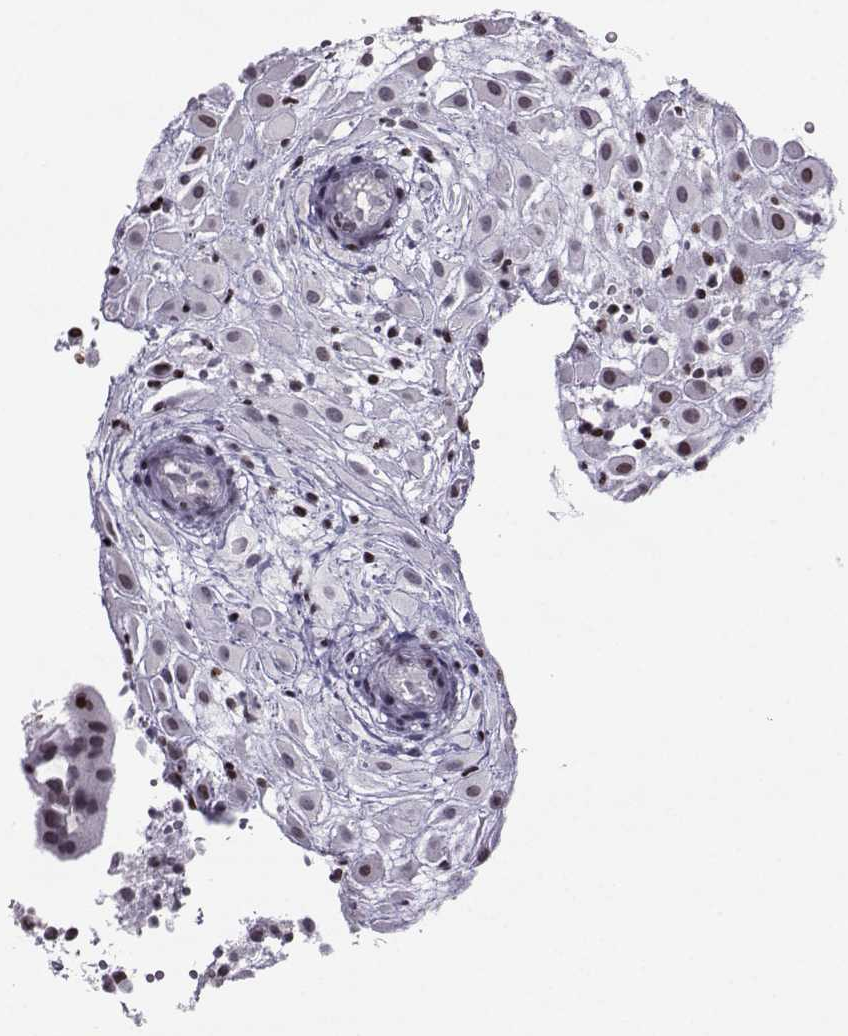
{"staining": {"intensity": "strong", "quantity": "<25%", "location": "nuclear"}, "tissue": "placenta", "cell_type": "Decidual cells", "image_type": "normal", "snomed": [{"axis": "morphology", "description": "Normal tissue, NOS"}, {"axis": "topography", "description": "Placenta"}], "caption": "Strong nuclear protein positivity is seen in approximately <25% of decidual cells in placenta. (DAB (3,3'-diaminobenzidine) = brown stain, brightfield microscopy at high magnification).", "gene": "ZNF19", "patient": {"sex": "female", "age": 24}}